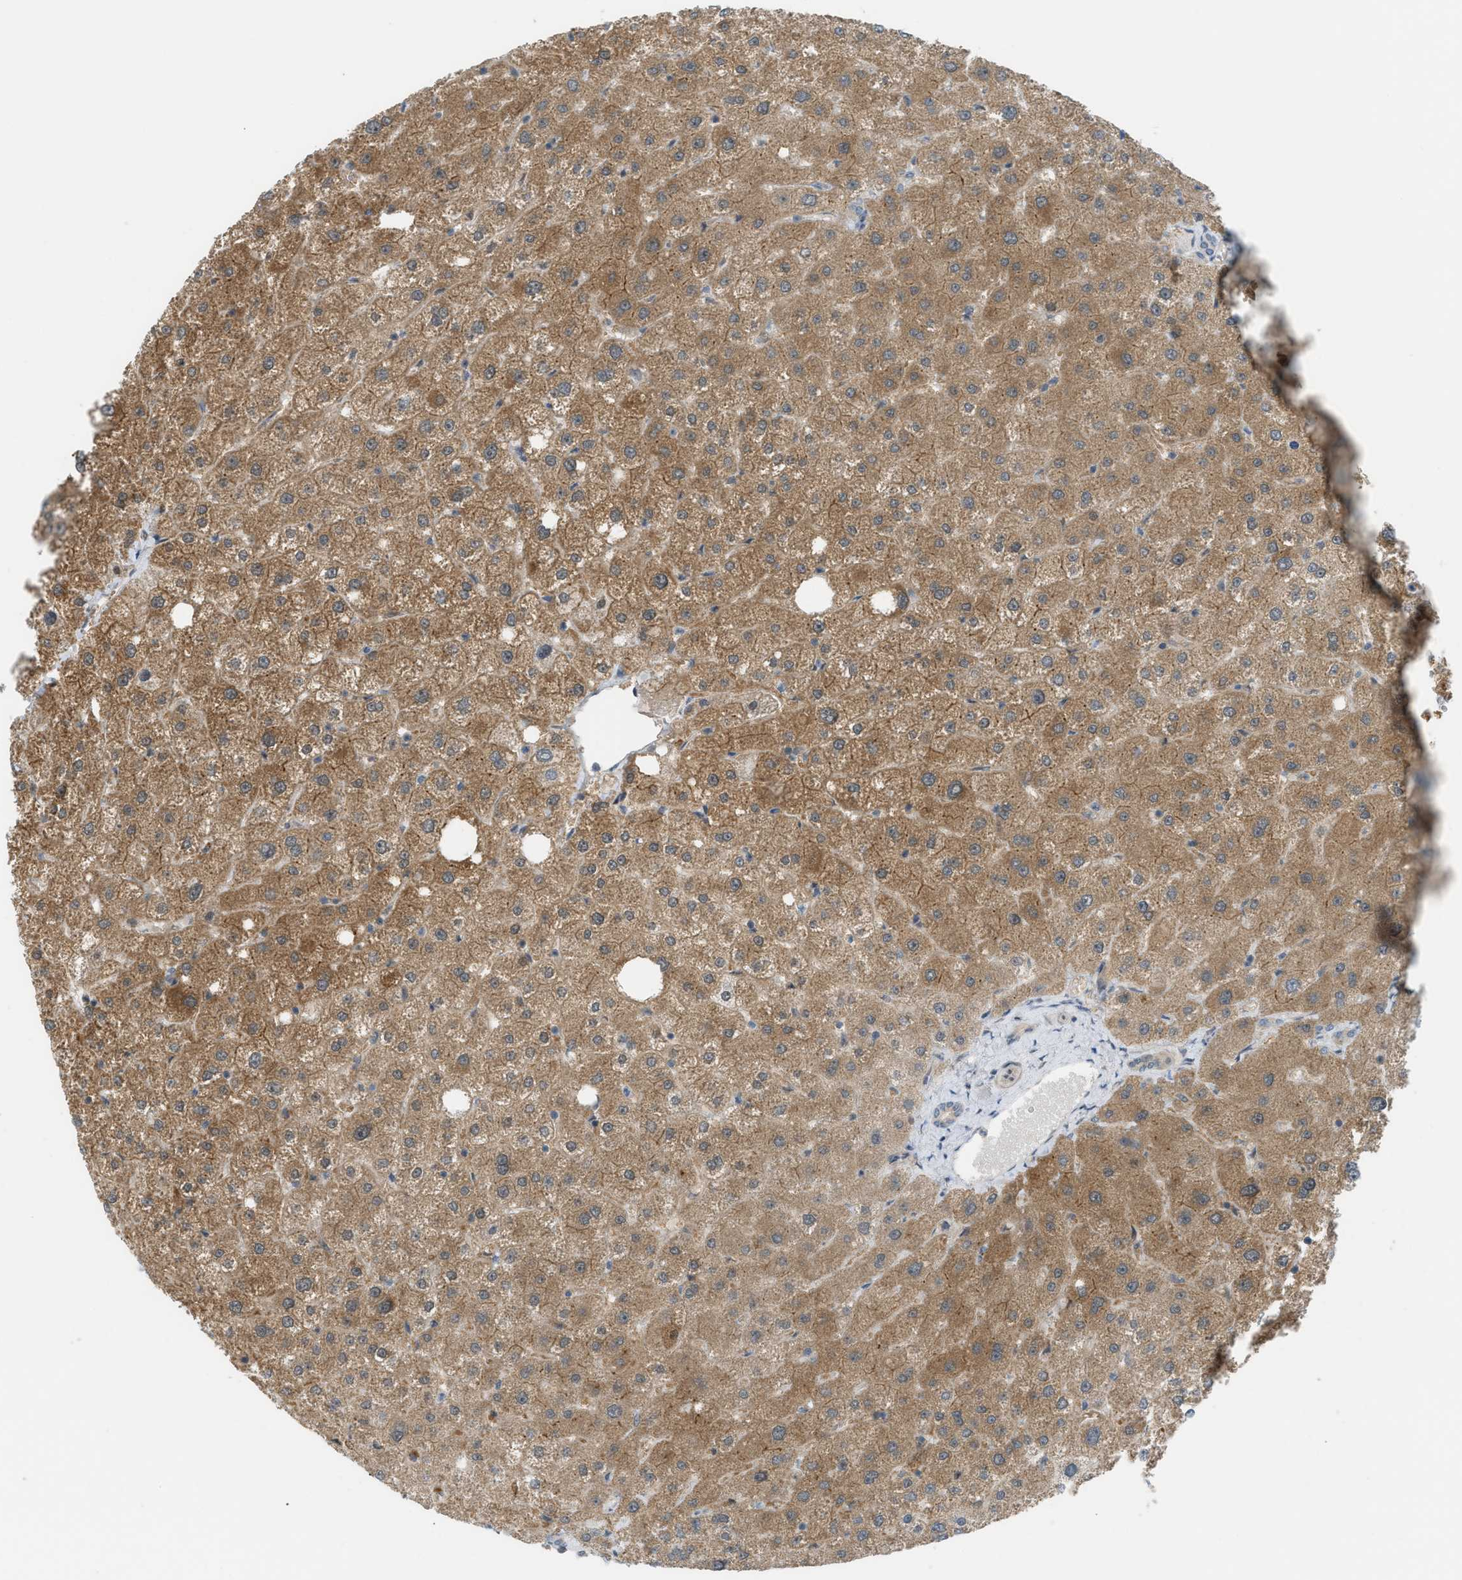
{"staining": {"intensity": "weak", "quantity": "25%-75%", "location": "cytoplasmic/membranous"}, "tissue": "liver", "cell_type": "Cholangiocytes", "image_type": "normal", "snomed": [{"axis": "morphology", "description": "Normal tissue, NOS"}, {"axis": "topography", "description": "Liver"}], "caption": "Immunohistochemistry (IHC) (DAB (3,3'-diaminobenzidine)) staining of normal liver displays weak cytoplasmic/membranous protein positivity in about 25%-75% of cholangiocytes. The staining was performed using DAB (3,3'-diaminobenzidine) to visualize the protein expression in brown, while the nuclei were stained in blue with hematoxylin (Magnification: 20x).", "gene": "CCDC186", "patient": {"sex": "male", "age": 73}}